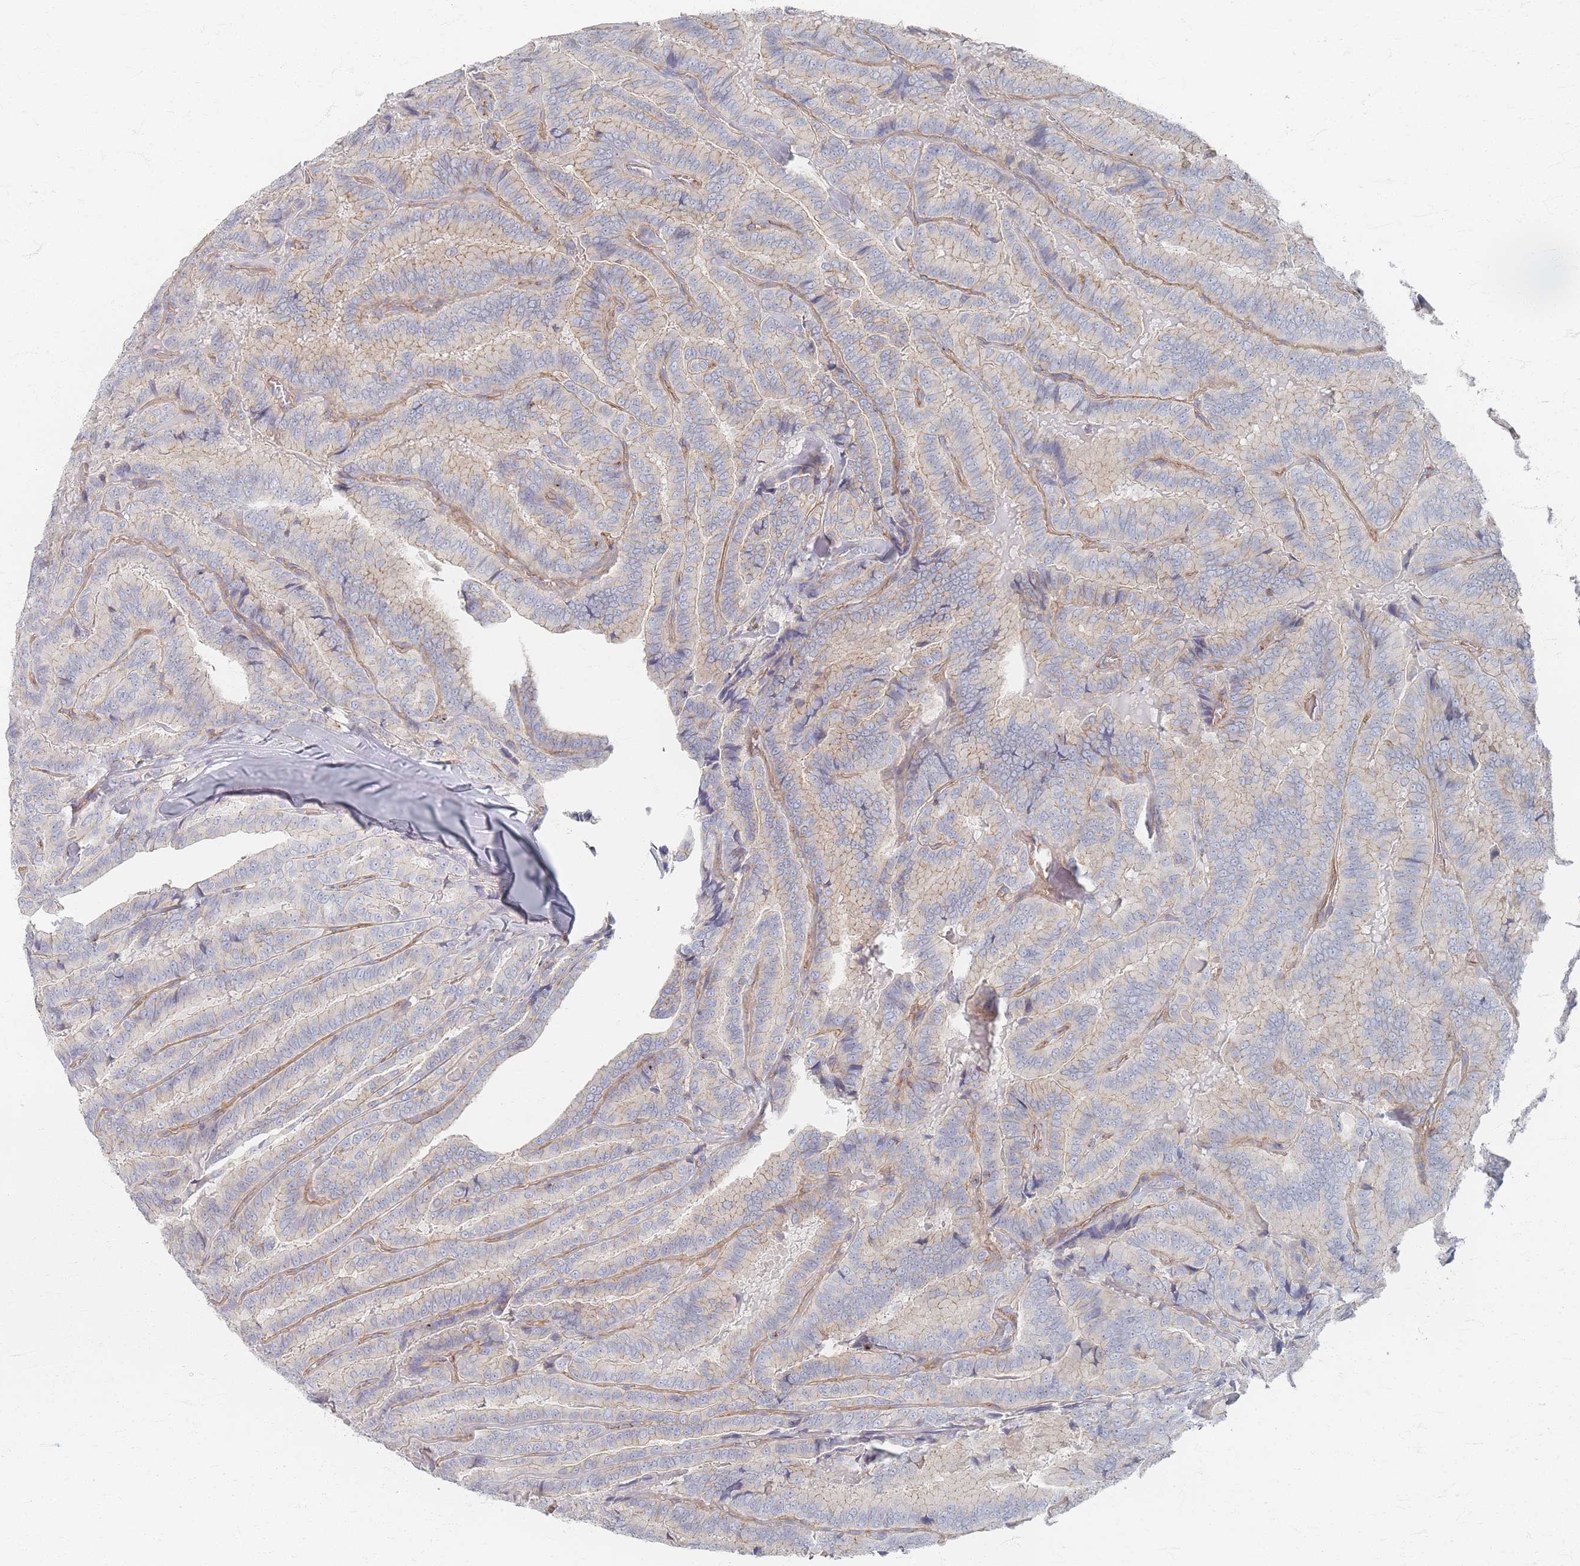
{"staining": {"intensity": "weak", "quantity": "25%-75%", "location": "cytoplasmic/membranous"}, "tissue": "thyroid cancer", "cell_type": "Tumor cells", "image_type": "cancer", "snomed": [{"axis": "morphology", "description": "Papillary adenocarcinoma, NOS"}, {"axis": "topography", "description": "Thyroid gland"}], "caption": "Tumor cells reveal low levels of weak cytoplasmic/membranous positivity in about 25%-75% of cells in thyroid cancer.", "gene": "GNB1", "patient": {"sex": "male", "age": 61}}